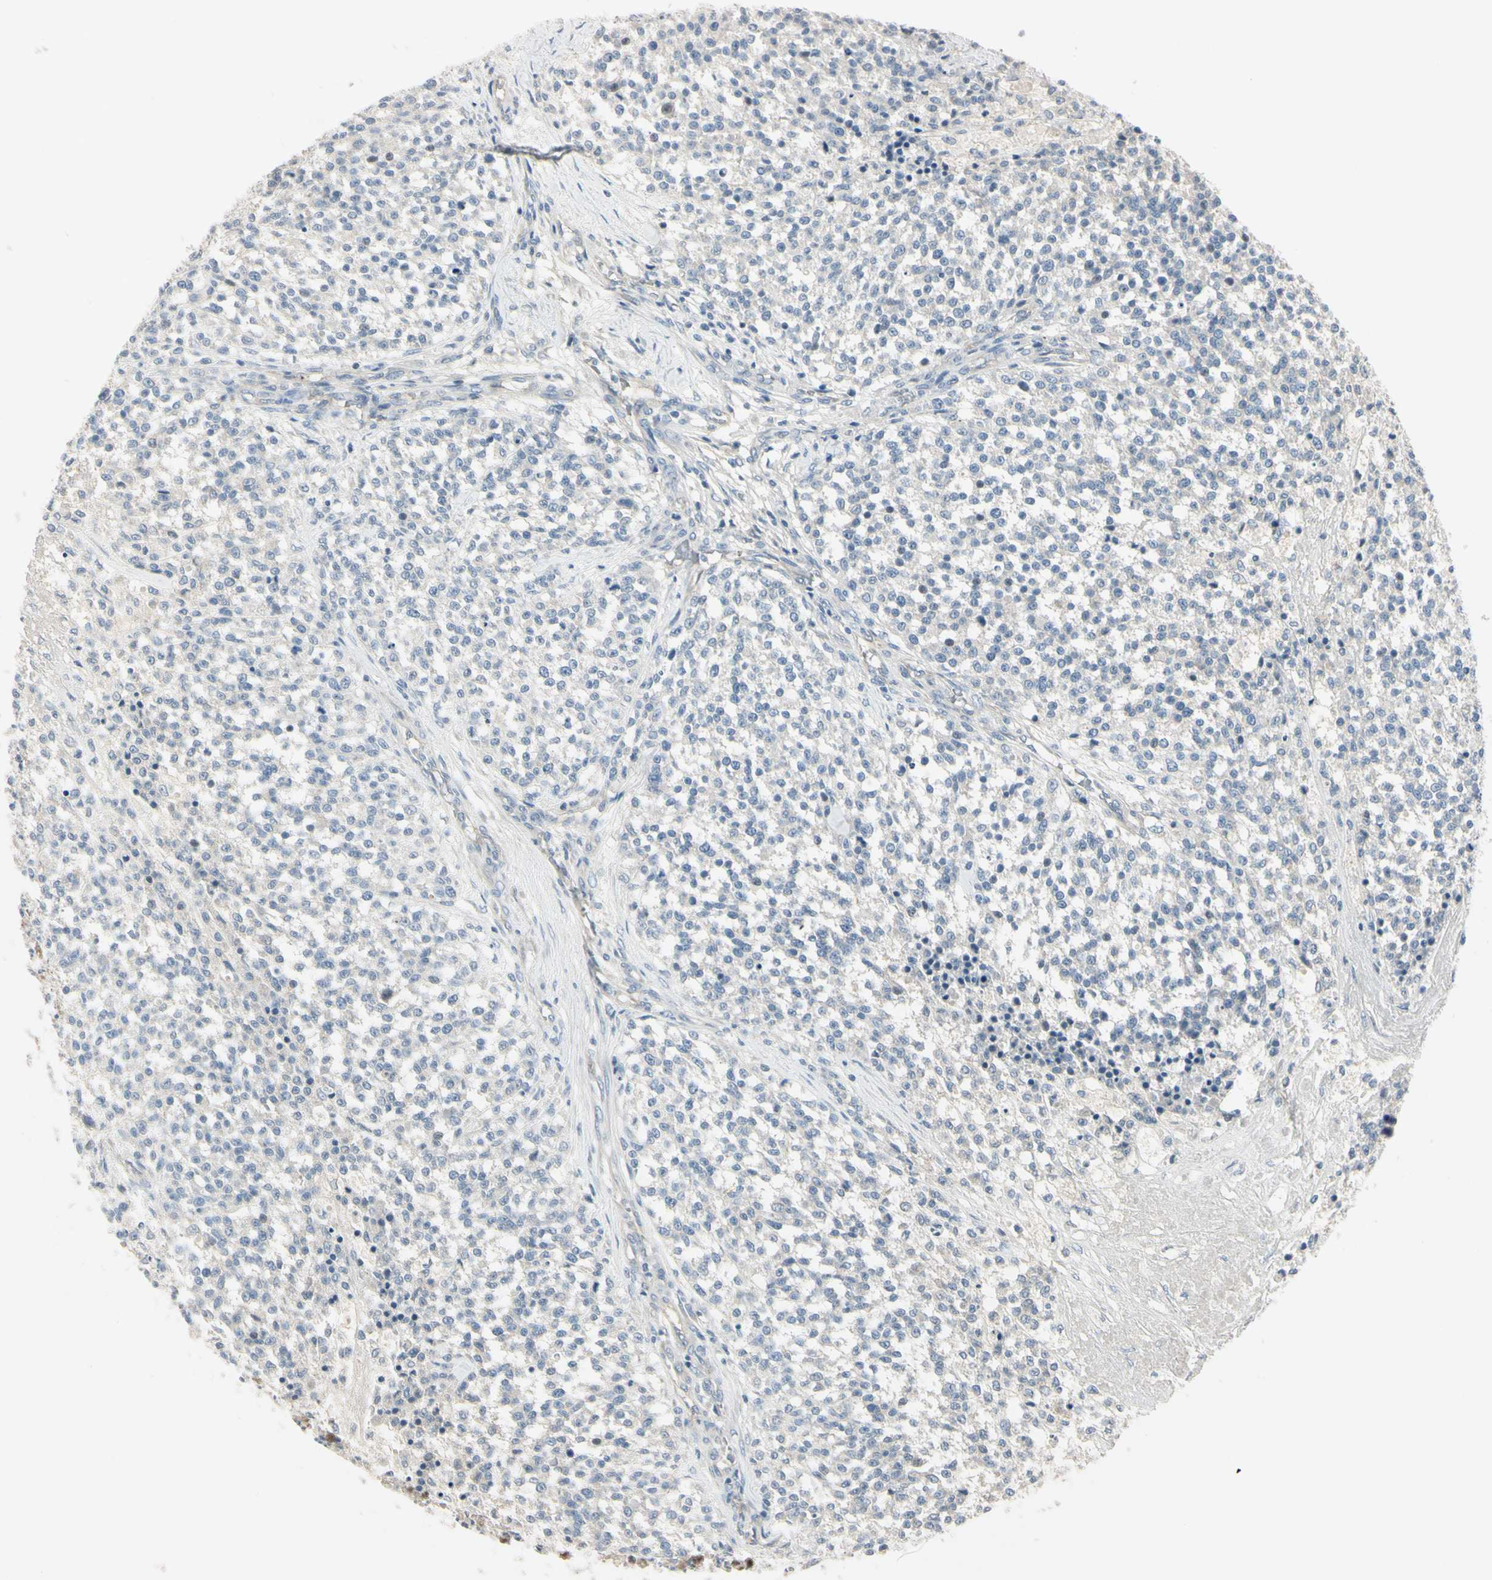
{"staining": {"intensity": "negative", "quantity": "none", "location": "none"}, "tissue": "testis cancer", "cell_type": "Tumor cells", "image_type": "cancer", "snomed": [{"axis": "morphology", "description": "Seminoma, NOS"}, {"axis": "topography", "description": "Testis"}], "caption": "Testis cancer (seminoma) was stained to show a protein in brown. There is no significant expression in tumor cells. Nuclei are stained in blue.", "gene": "AATK", "patient": {"sex": "male", "age": 59}}